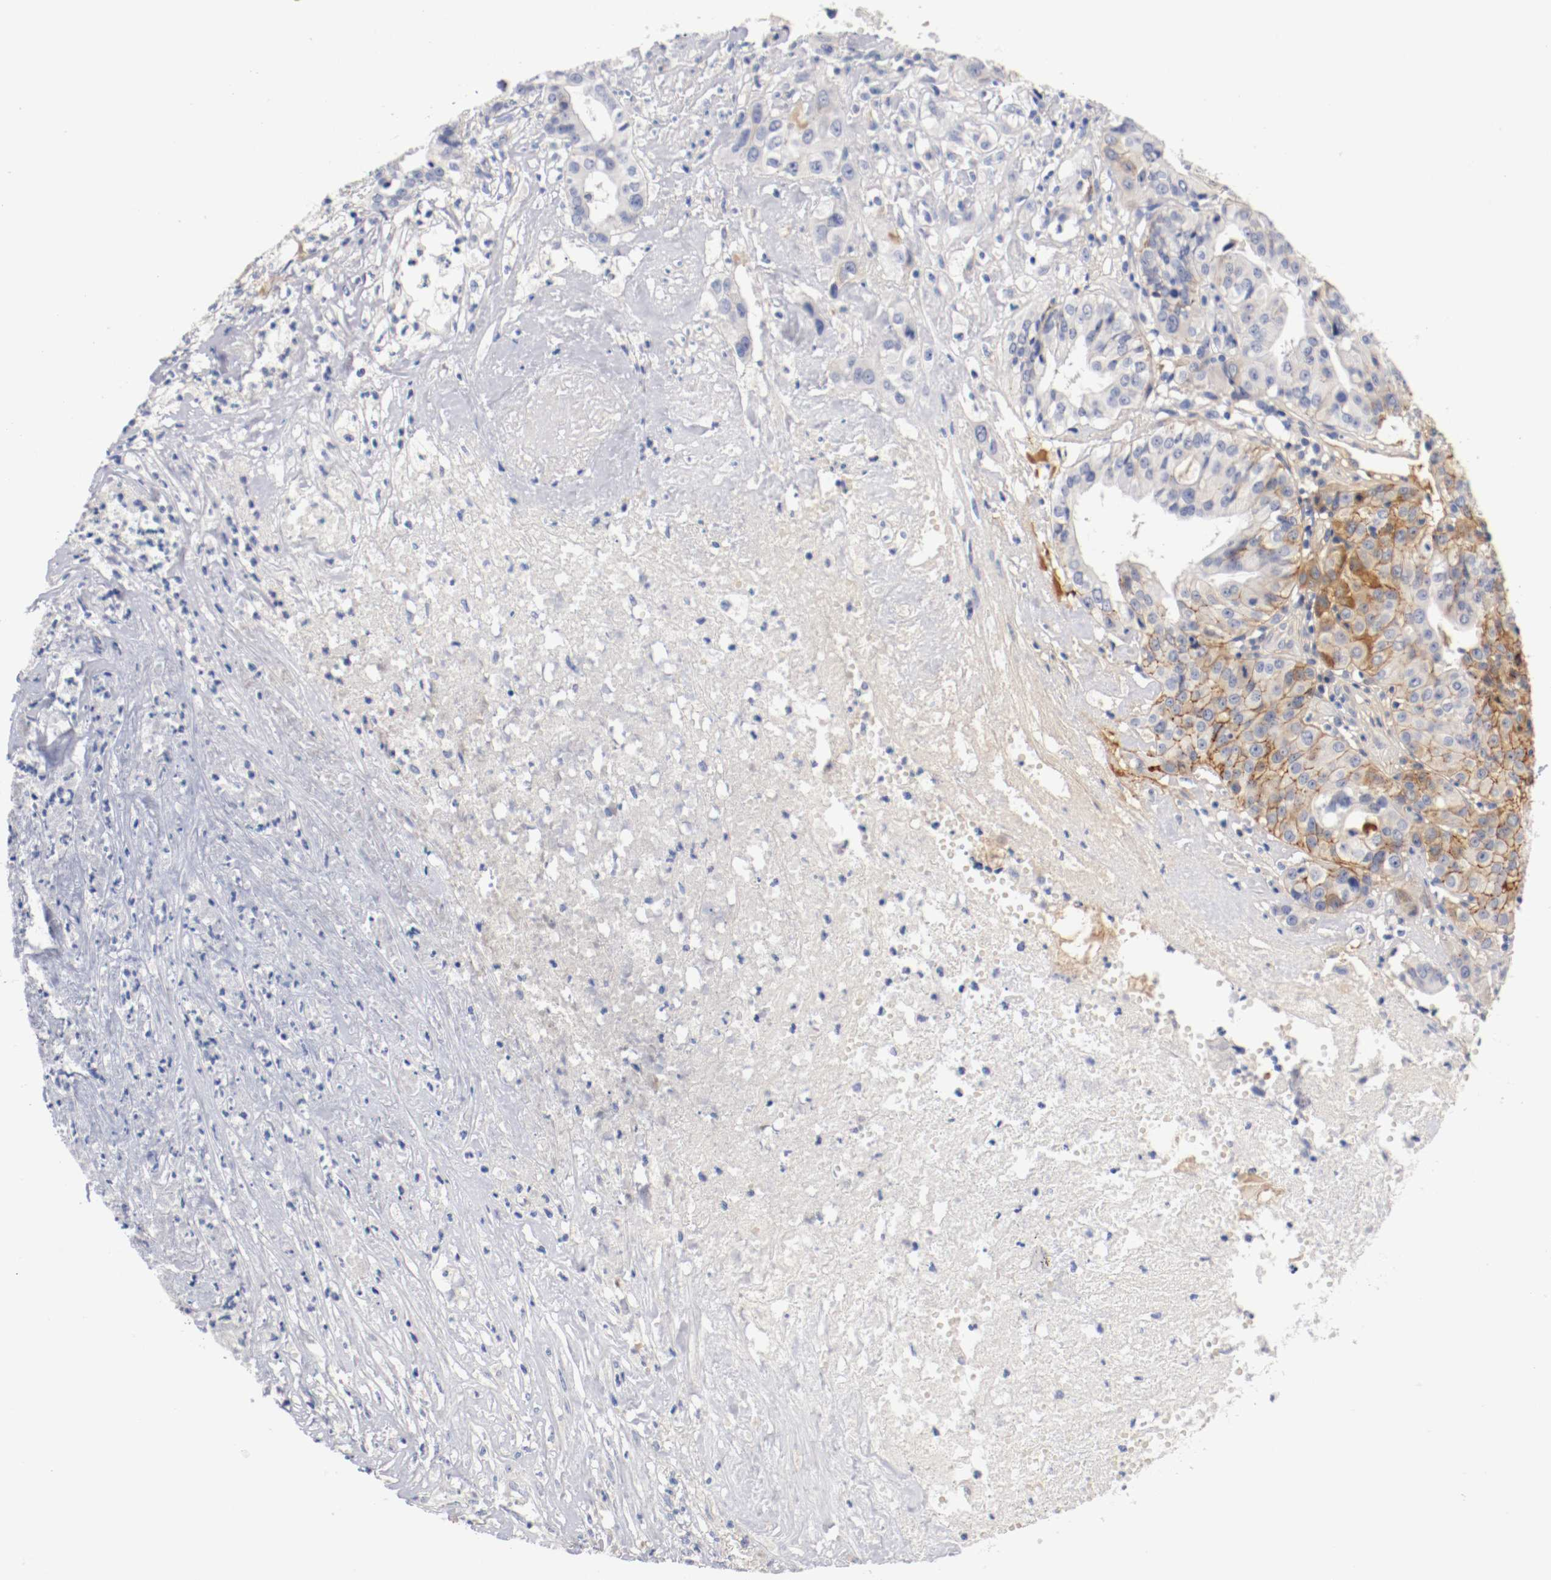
{"staining": {"intensity": "moderate", "quantity": "<25%", "location": "cytoplasmic/membranous"}, "tissue": "liver cancer", "cell_type": "Tumor cells", "image_type": "cancer", "snomed": [{"axis": "morphology", "description": "Cholangiocarcinoma"}, {"axis": "topography", "description": "Liver"}], "caption": "Immunohistochemical staining of human liver cancer shows low levels of moderate cytoplasmic/membranous expression in about <25% of tumor cells.", "gene": "FGFBP1", "patient": {"sex": "female", "age": 61}}